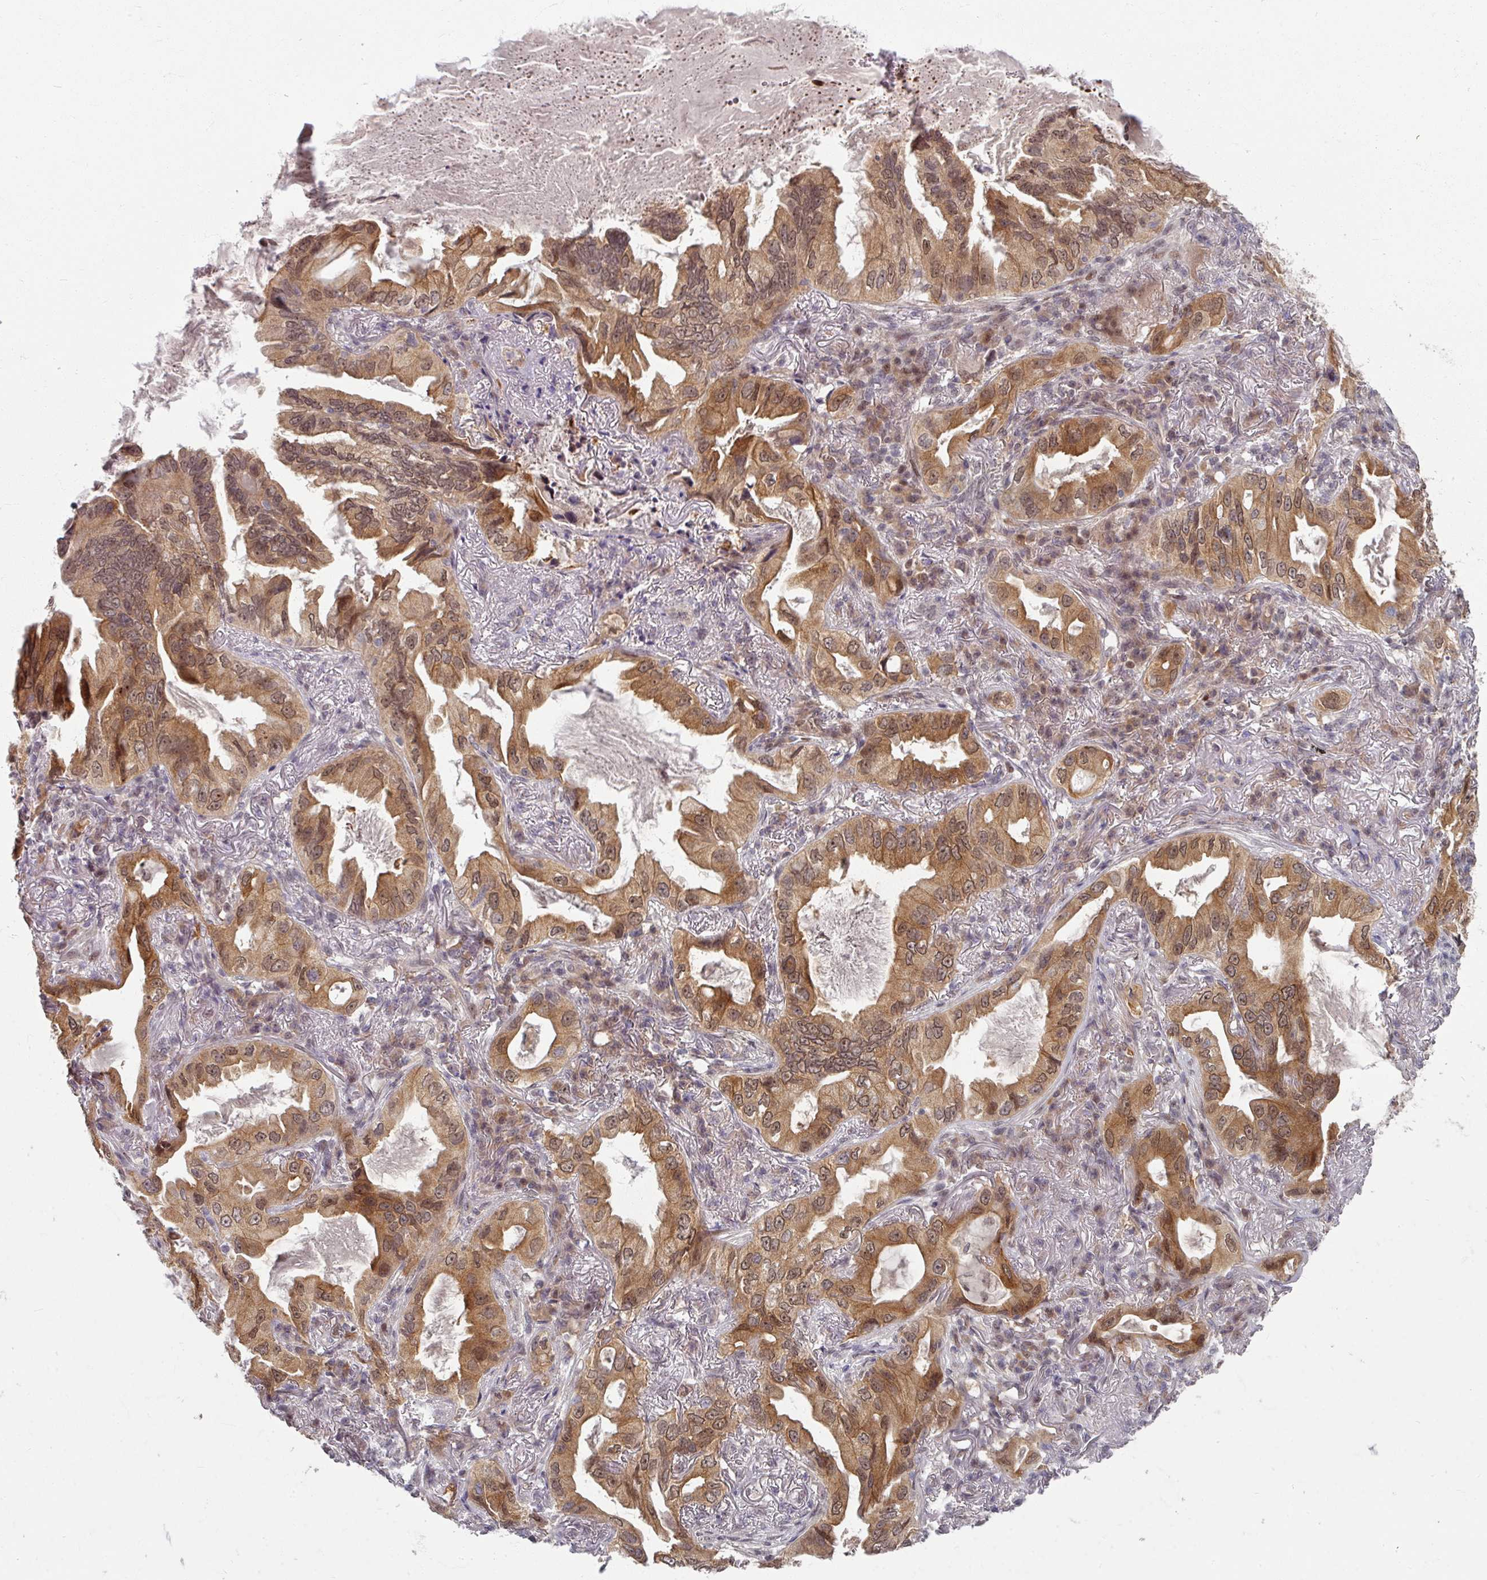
{"staining": {"intensity": "moderate", "quantity": ">75%", "location": "cytoplasmic/membranous,nuclear"}, "tissue": "lung cancer", "cell_type": "Tumor cells", "image_type": "cancer", "snomed": [{"axis": "morphology", "description": "Adenocarcinoma, NOS"}, {"axis": "topography", "description": "Lung"}], "caption": "Brown immunohistochemical staining in adenocarcinoma (lung) reveals moderate cytoplasmic/membranous and nuclear expression in about >75% of tumor cells.", "gene": "KLC3", "patient": {"sex": "female", "age": 69}}